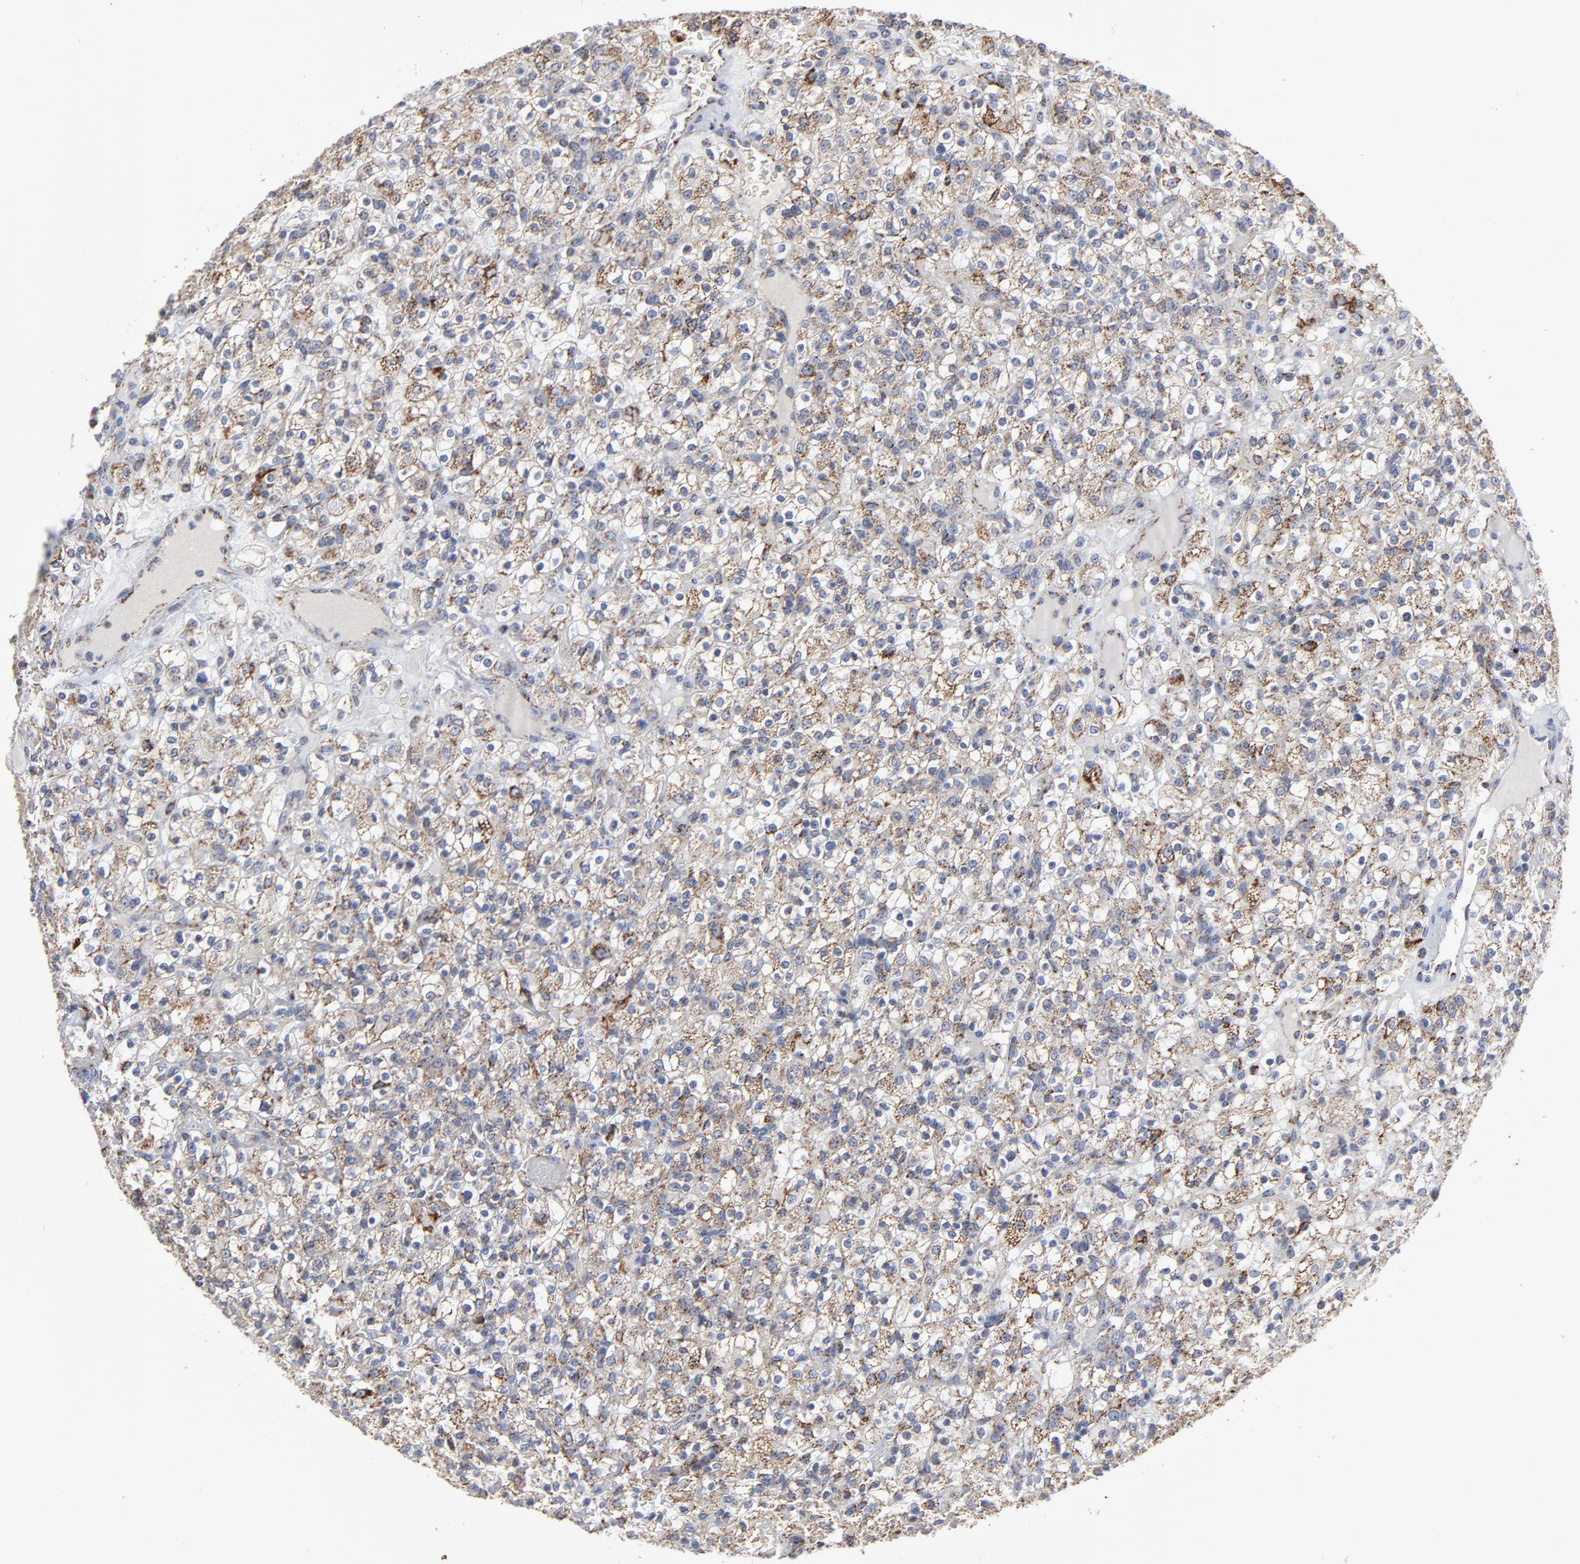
{"staining": {"intensity": "weak", "quantity": "<25%", "location": "cytoplasmic/membranous"}, "tissue": "renal cancer", "cell_type": "Tumor cells", "image_type": "cancer", "snomed": [{"axis": "morphology", "description": "Normal tissue, NOS"}, {"axis": "morphology", "description": "Adenocarcinoma, NOS"}, {"axis": "topography", "description": "Kidney"}], "caption": "There is no significant staining in tumor cells of renal cancer. (Stains: DAB (3,3'-diaminobenzidine) immunohistochemistry with hematoxylin counter stain, Microscopy: brightfield microscopy at high magnification).", "gene": "TXNRD2", "patient": {"sex": "female", "age": 72}}